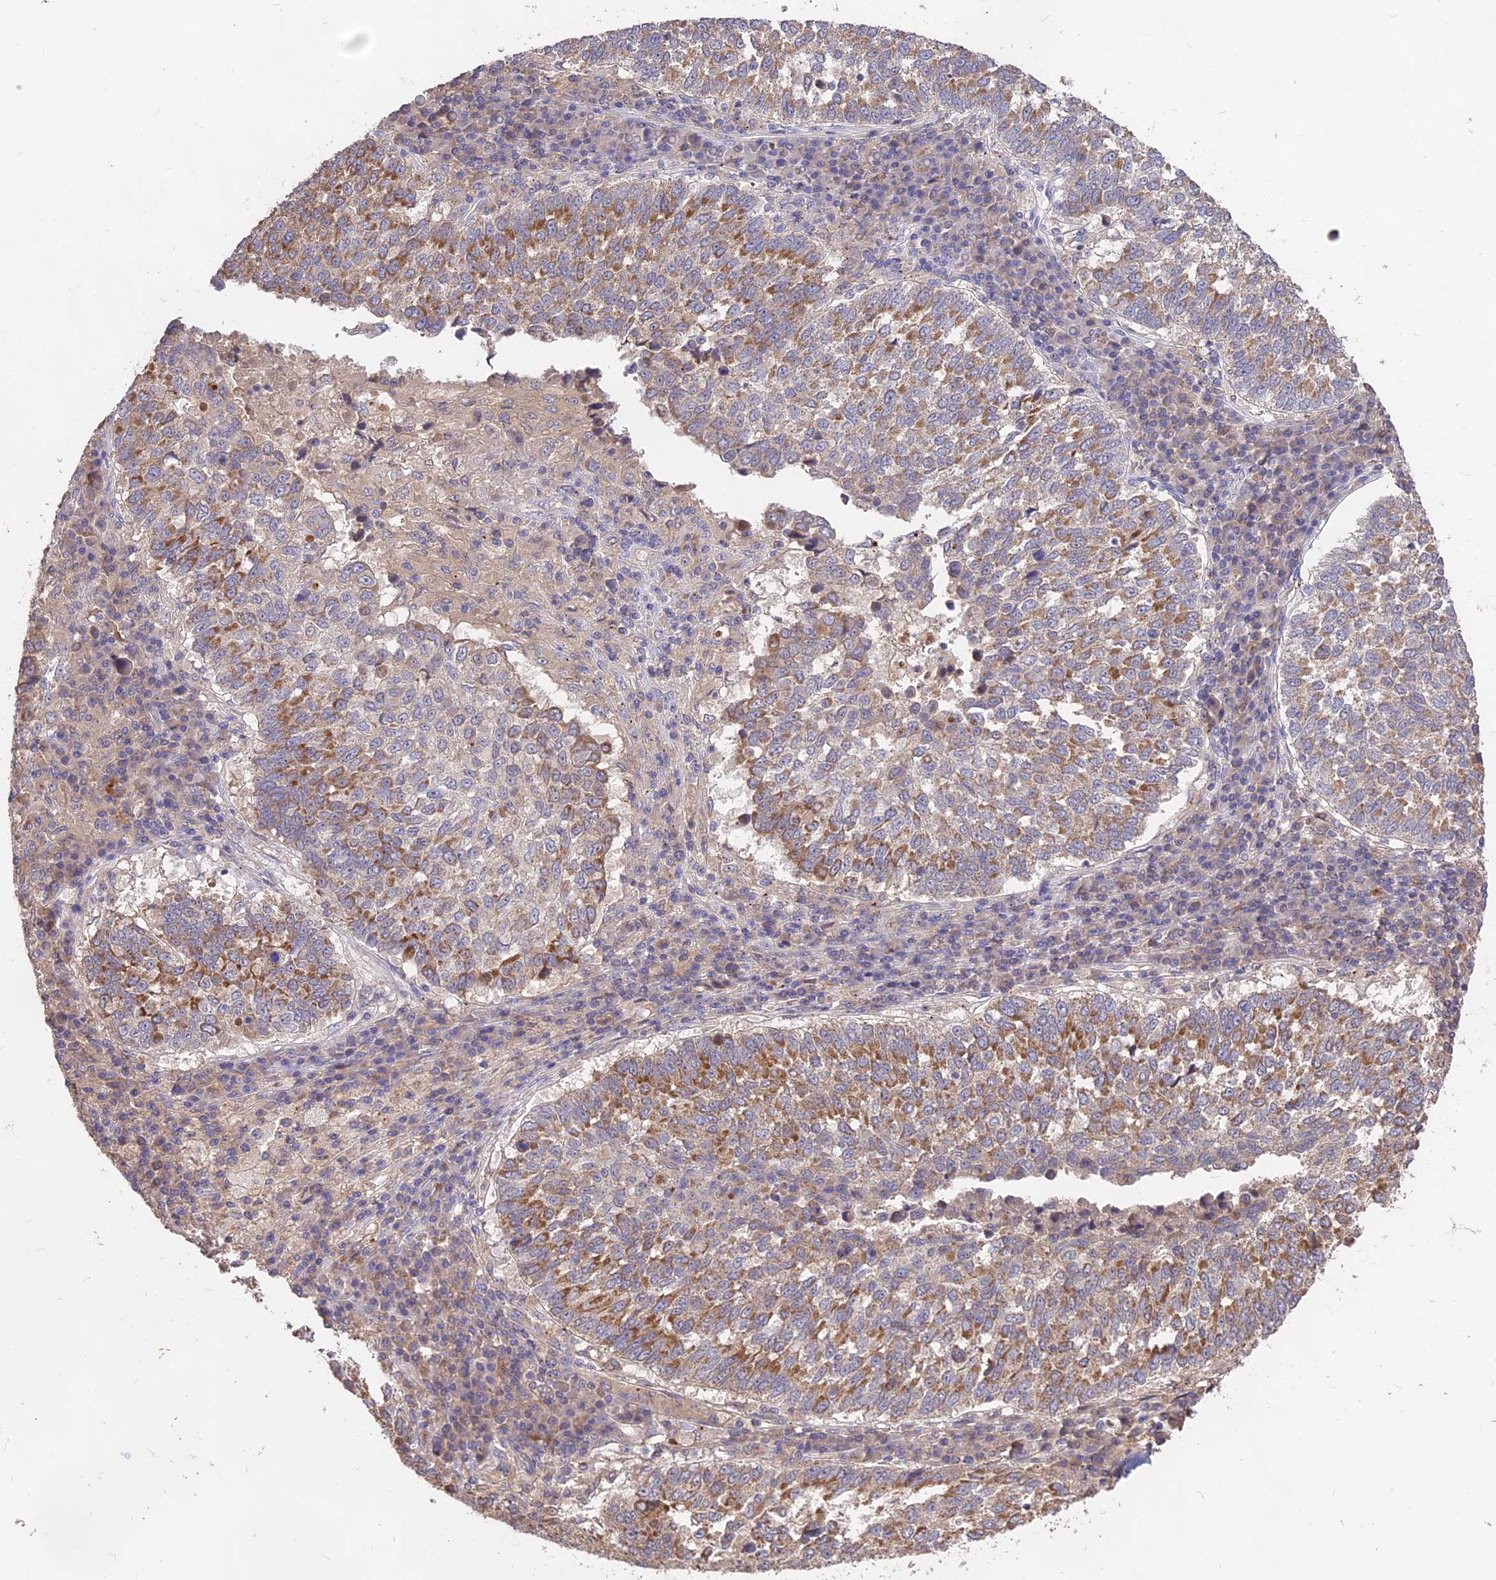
{"staining": {"intensity": "moderate", "quantity": "25%-75%", "location": "cytoplasmic/membranous"}, "tissue": "lung cancer", "cell_type": "Tumor cells", "image_type": "cancer", "snomed": [{"axis": "morphology", "description": "Squamous cell carcinoma, NOS"}, {"axis": "topography", "description": "Lung"}], "caption": "About 25%-75% of tumor cells in lung squamous cell carcinoma exhibit moderate cytoplasmic/membranous protein positivity as visualized by brown immunohistochemical staining.", "gene": "NUDT8", "patient": {"sex": "male", "age": 73}}